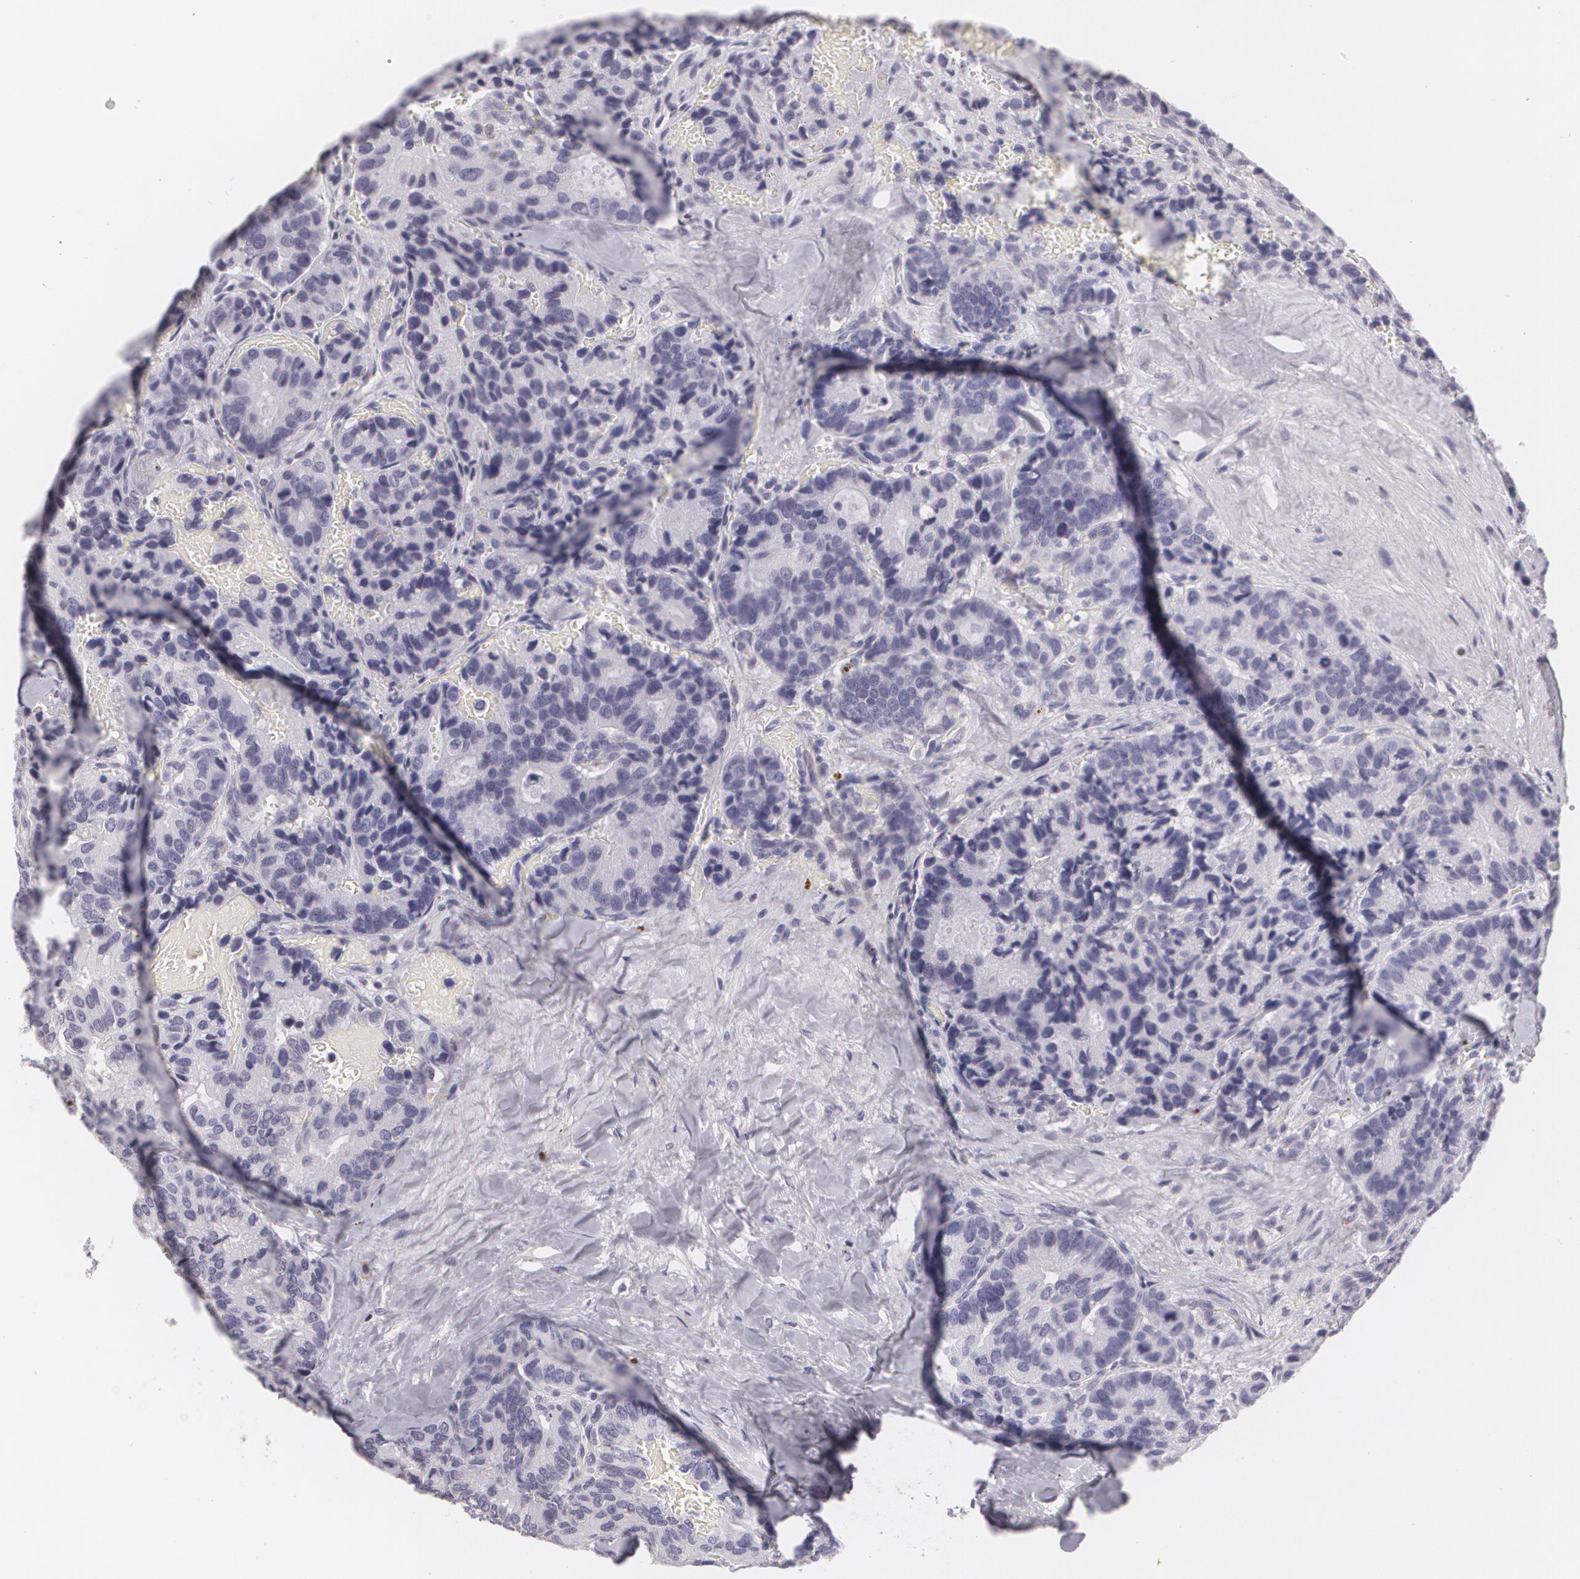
{"staining": {"intensity": "negative", "quantity": "none", "location": "none"}, "tissue": "breast cancer", "cell_type": "Tumor cells", "image_type": "cancer", "snomed": [{"axis": "morphology", "description": "Duct carcinoma"}, {"axis": "topography", "description": "Breast"}], "caption": "Breast cancer stained for a protein using immunohistochemistry (IHC) reveals no staining tumor cells.", "gene": "MAP2", "patient": {"sex": "female", "age": 69}}